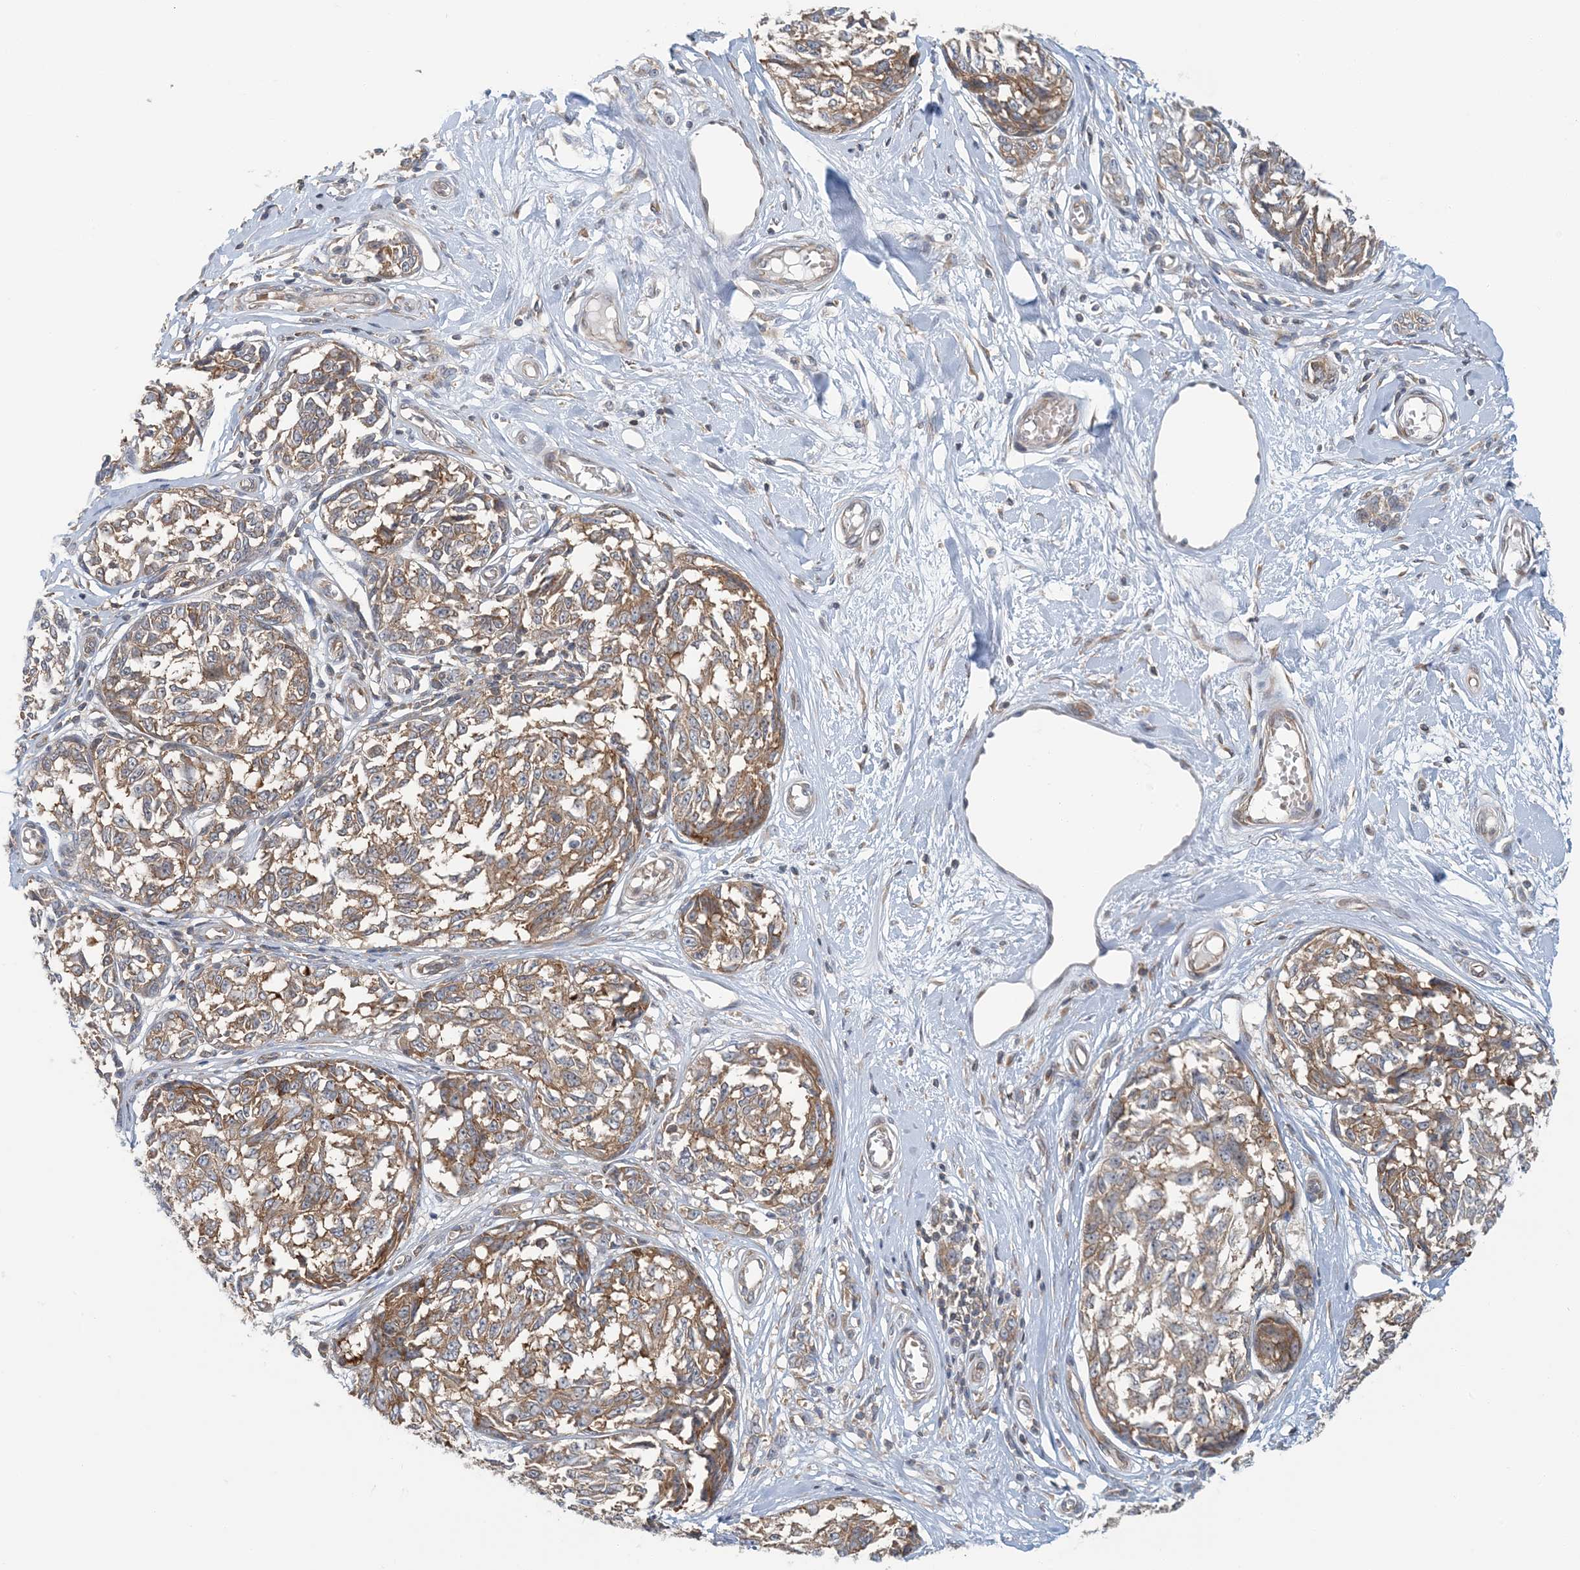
{"staining": {"intensity": "moderate", "quantity": ">75%", "location": "cytoplasmic/membranous"}, "tissue": "melanoma", "cell_type": "Tumor cells", "image_type": "cancer", "snomed": [{"axis": "morphology", "description": "Malignant melanoma, NOS"}, {"axis": "topography", "description": "Skin"}], "caption": "Immunohistochemical staining of human malignant melanoma shows medium levels of moderate cytoplasmic/membranous protein staining in approximately >75% of tumor cells. The staining was performed using DAB (3,3'-diaminobenzidine) to visualize the protein expression in brown, while the nuclei were stained in blue with hematoxylin (Magnification: 20x).", "gene": "ATP13A2", "patient": {"sex": "female", "age": 64}}